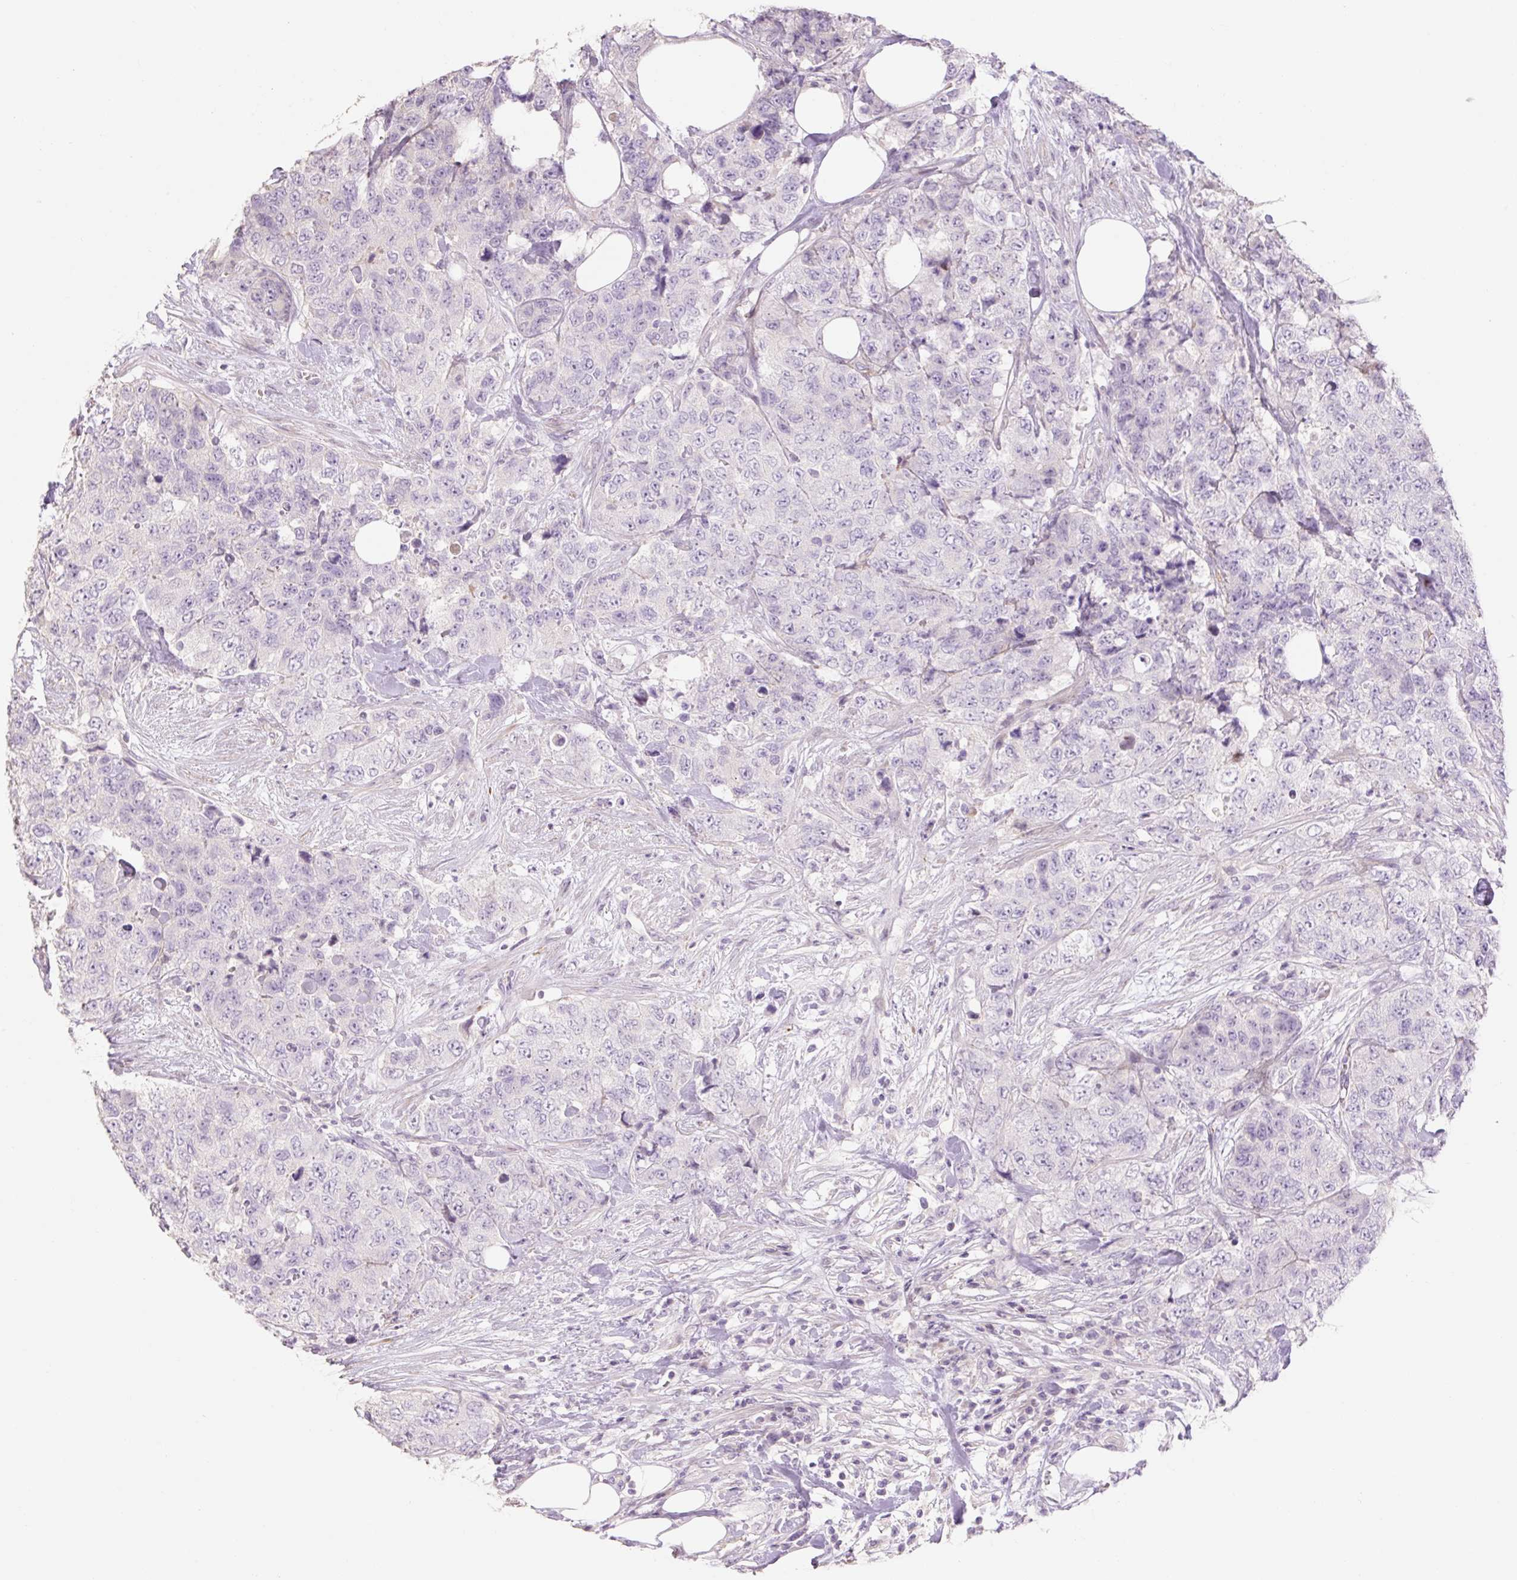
{"staining": {"intensity": "negative", "quantity": "none", "location": "none"}, "tissue": "urothelial cancer", "cell_type": "Tumor cells", "image_type": "cancer", "snomed": [{"axis": "morphology", "description": "Urothelial carcinoma, High grade"}, {"axis": "topography", "description": "Urinary bladder"}], "caption": "Micrograph shows no protein positivity in tumor cells of urothelial cancer tissue.", "gene": "ZNF552", "patient": {"sex": "female", "age": 78}}